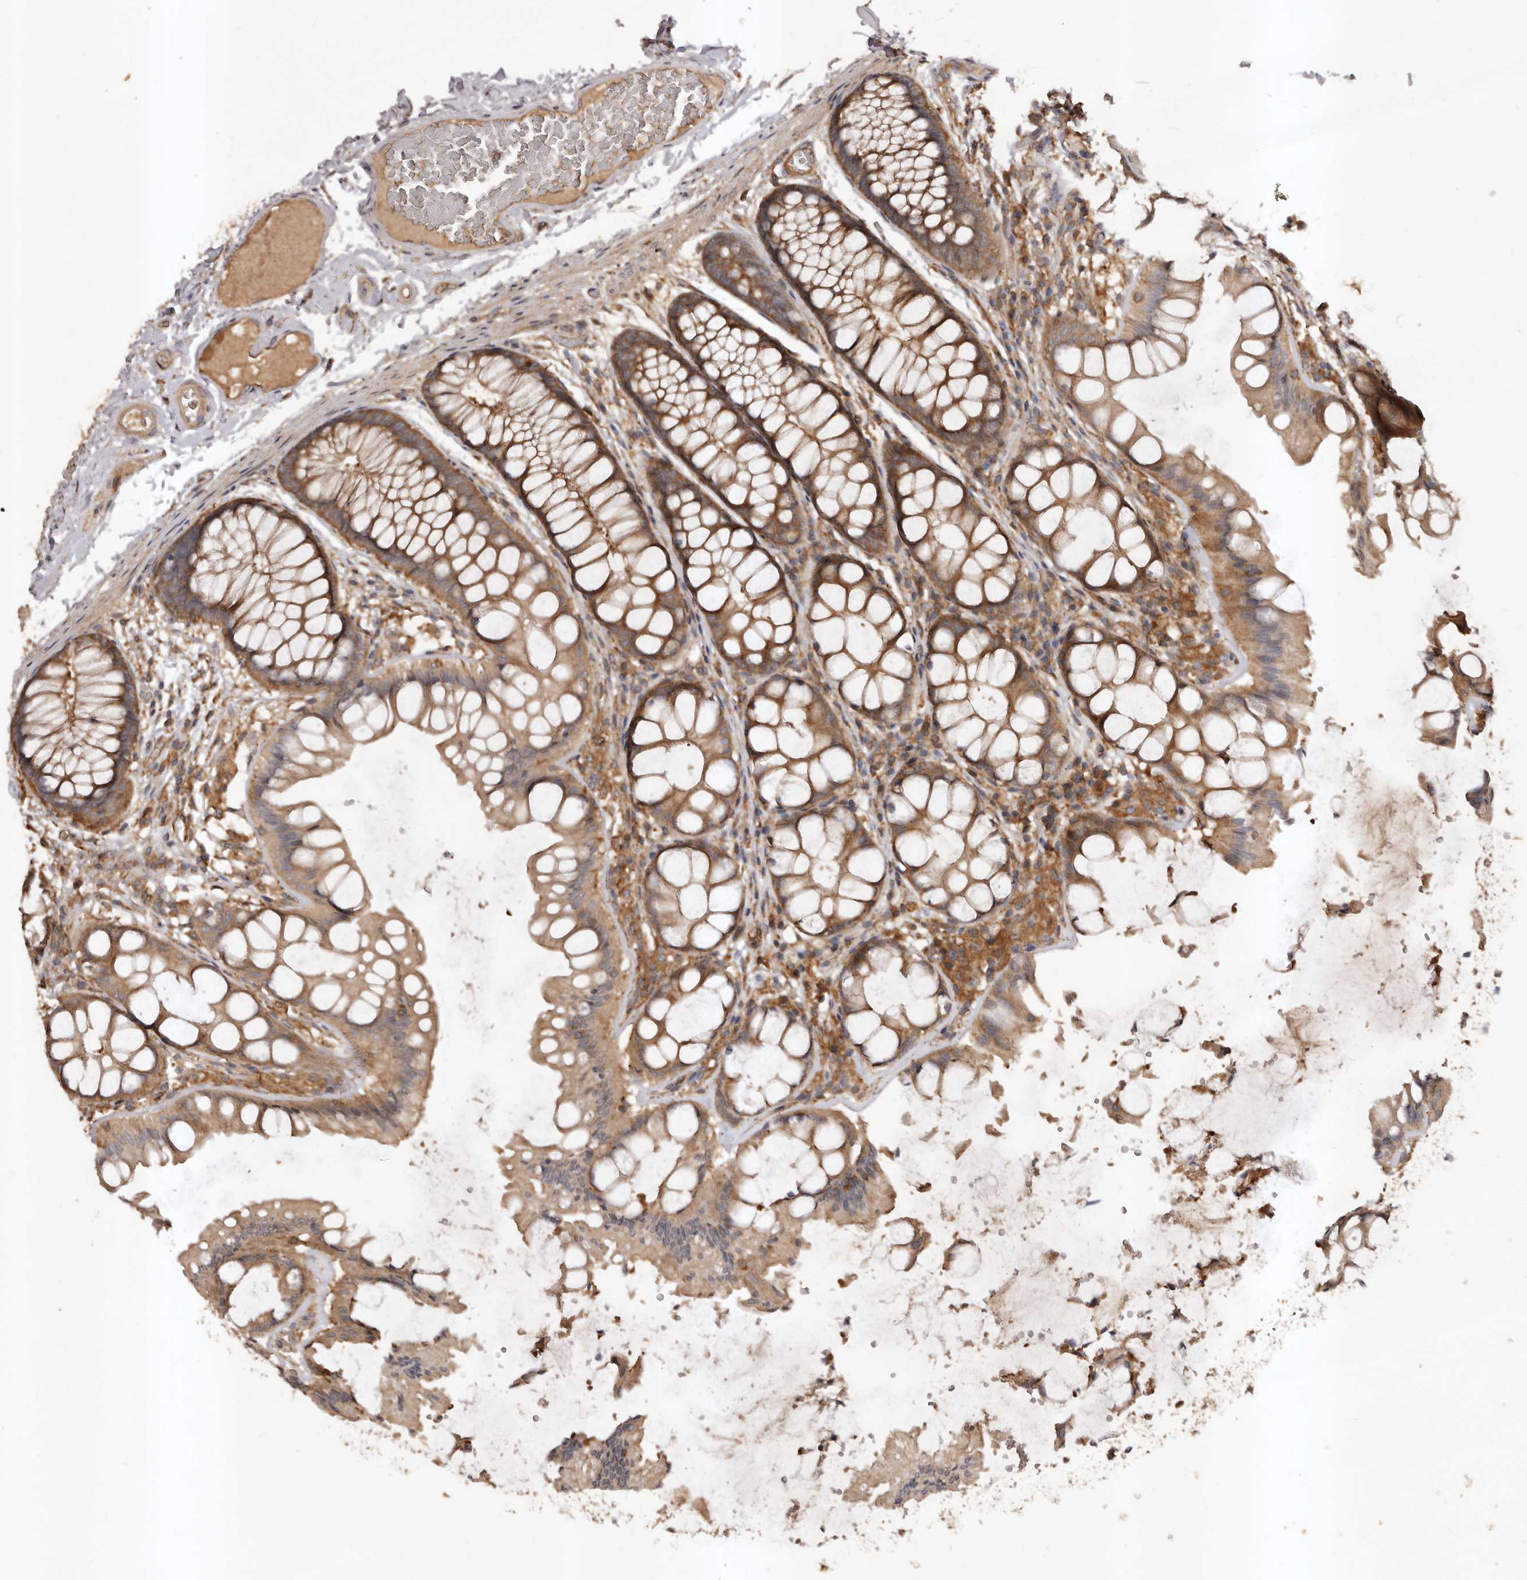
{"staining": {"intensity": "moderate", "quantity": ">75%", "location": "cytoplasmic/membranous"}, "tissue": "colon", "cell_type": "Endothelial cells", "image_type": "normal", "snomed": [{"axis": "morphology", "description": "Normal tissue, NOS"}, {"axis": "topography", "description": "Colon"}], "caption": "Endothelial cells show moderate cytoplasmic/membranous expression in approximately >75% of cells in benign colon.", "gene": "SLC22A3", "patient": {"sex": "male", "age": 47}}